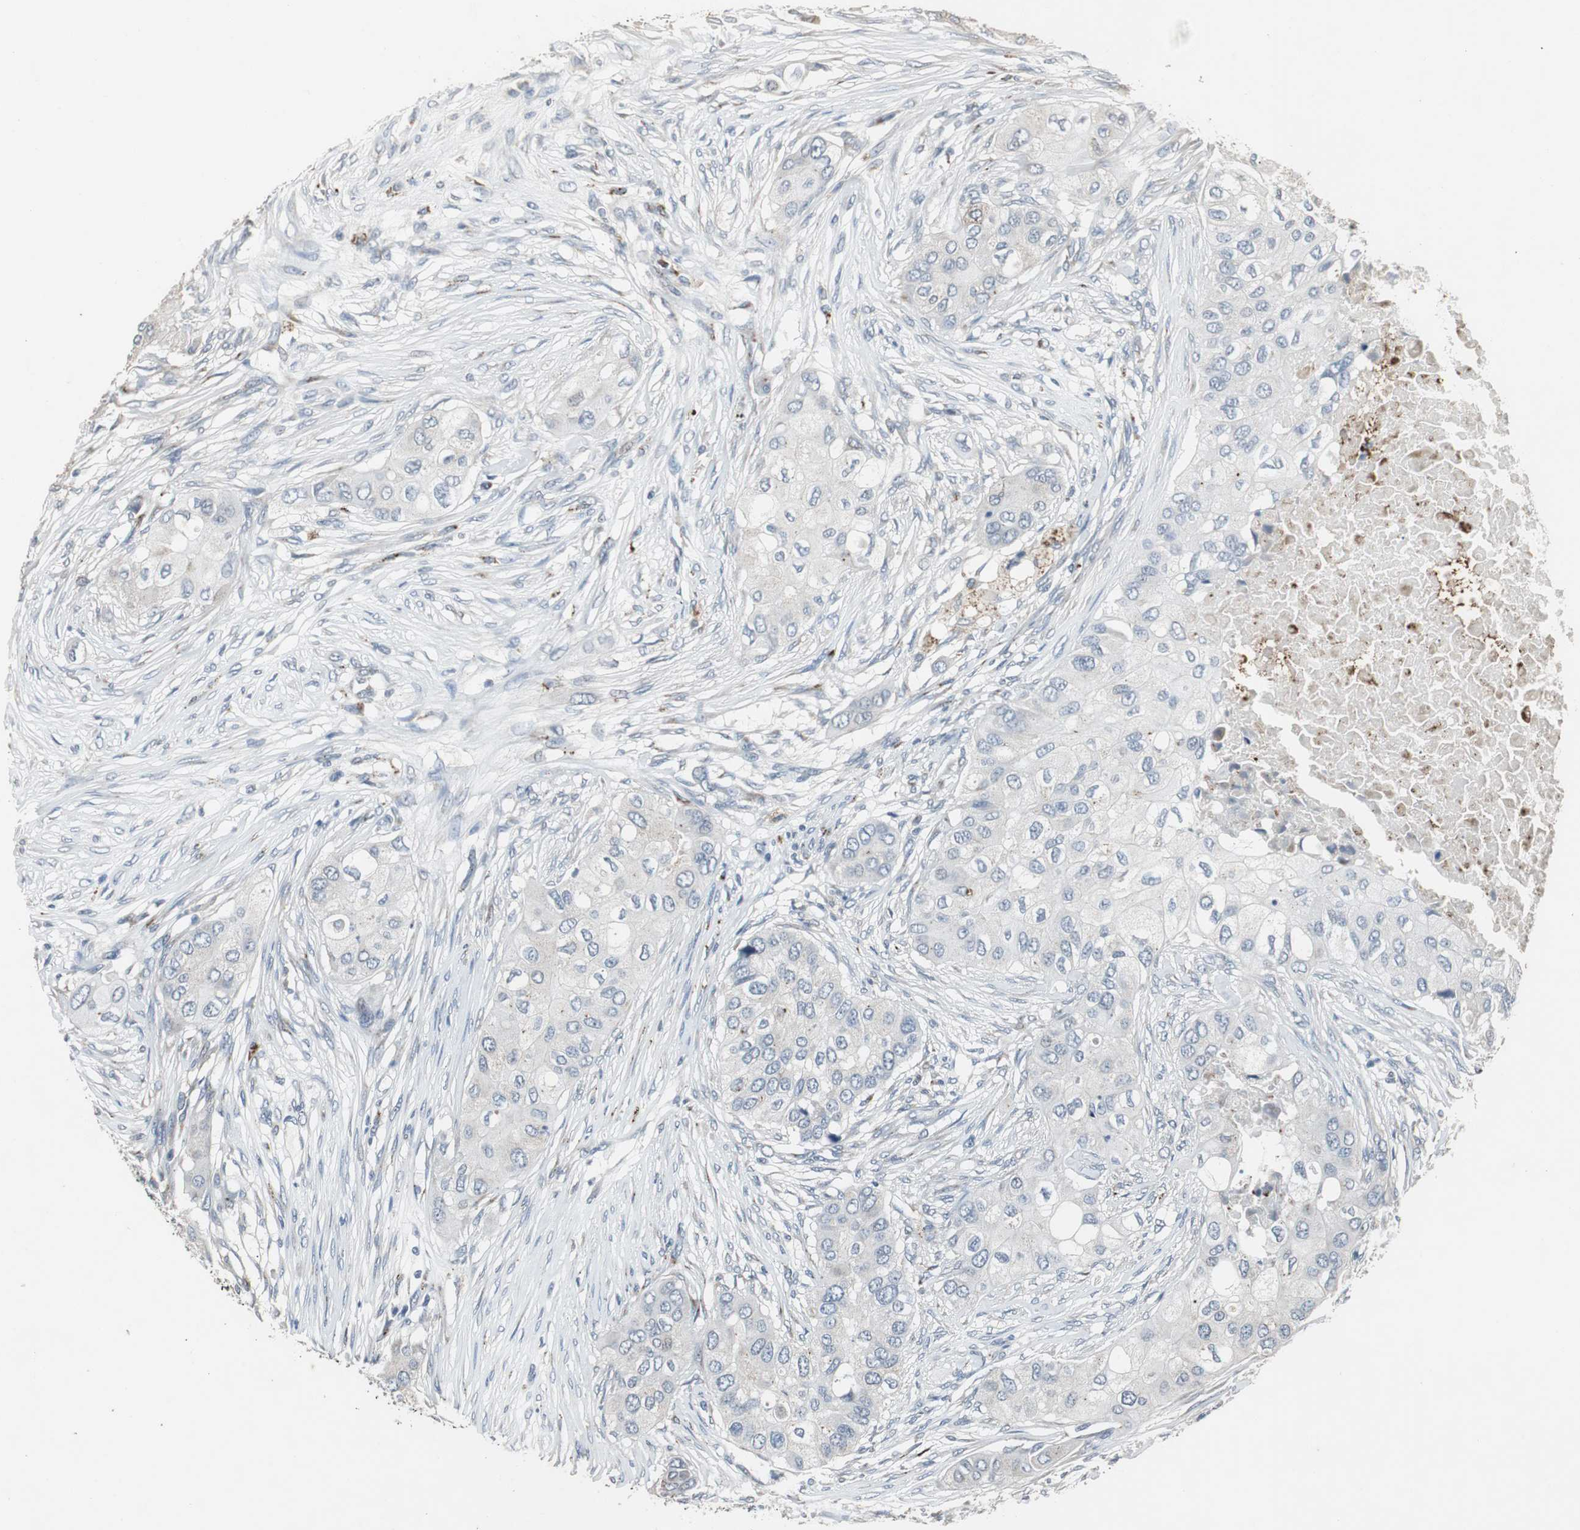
{"staining": {"intensity": "weak", "quantity": "<25%", "location": "cytoplasmic/membranous"}, "tissue": "breast cancer", "cell_type": "Tumor cells", "image_type": "cancer", "snomed": [{"axis": "morphology", "description": "Normal tissue, NOS"}, {"axis": "morphology", "description": "Duct carcinoma"}, {"axis": "topography", "description": "Breast"}], "caption": "Immunohistochemistry micrograph of neoplastic tissue: infiltrating ductal carcinoma (breast) stained with DAB reveals no significant protein positivity in tumor cells.", "gene": "PCYT1B", "patient": {"sex": "female", "age": 49}}